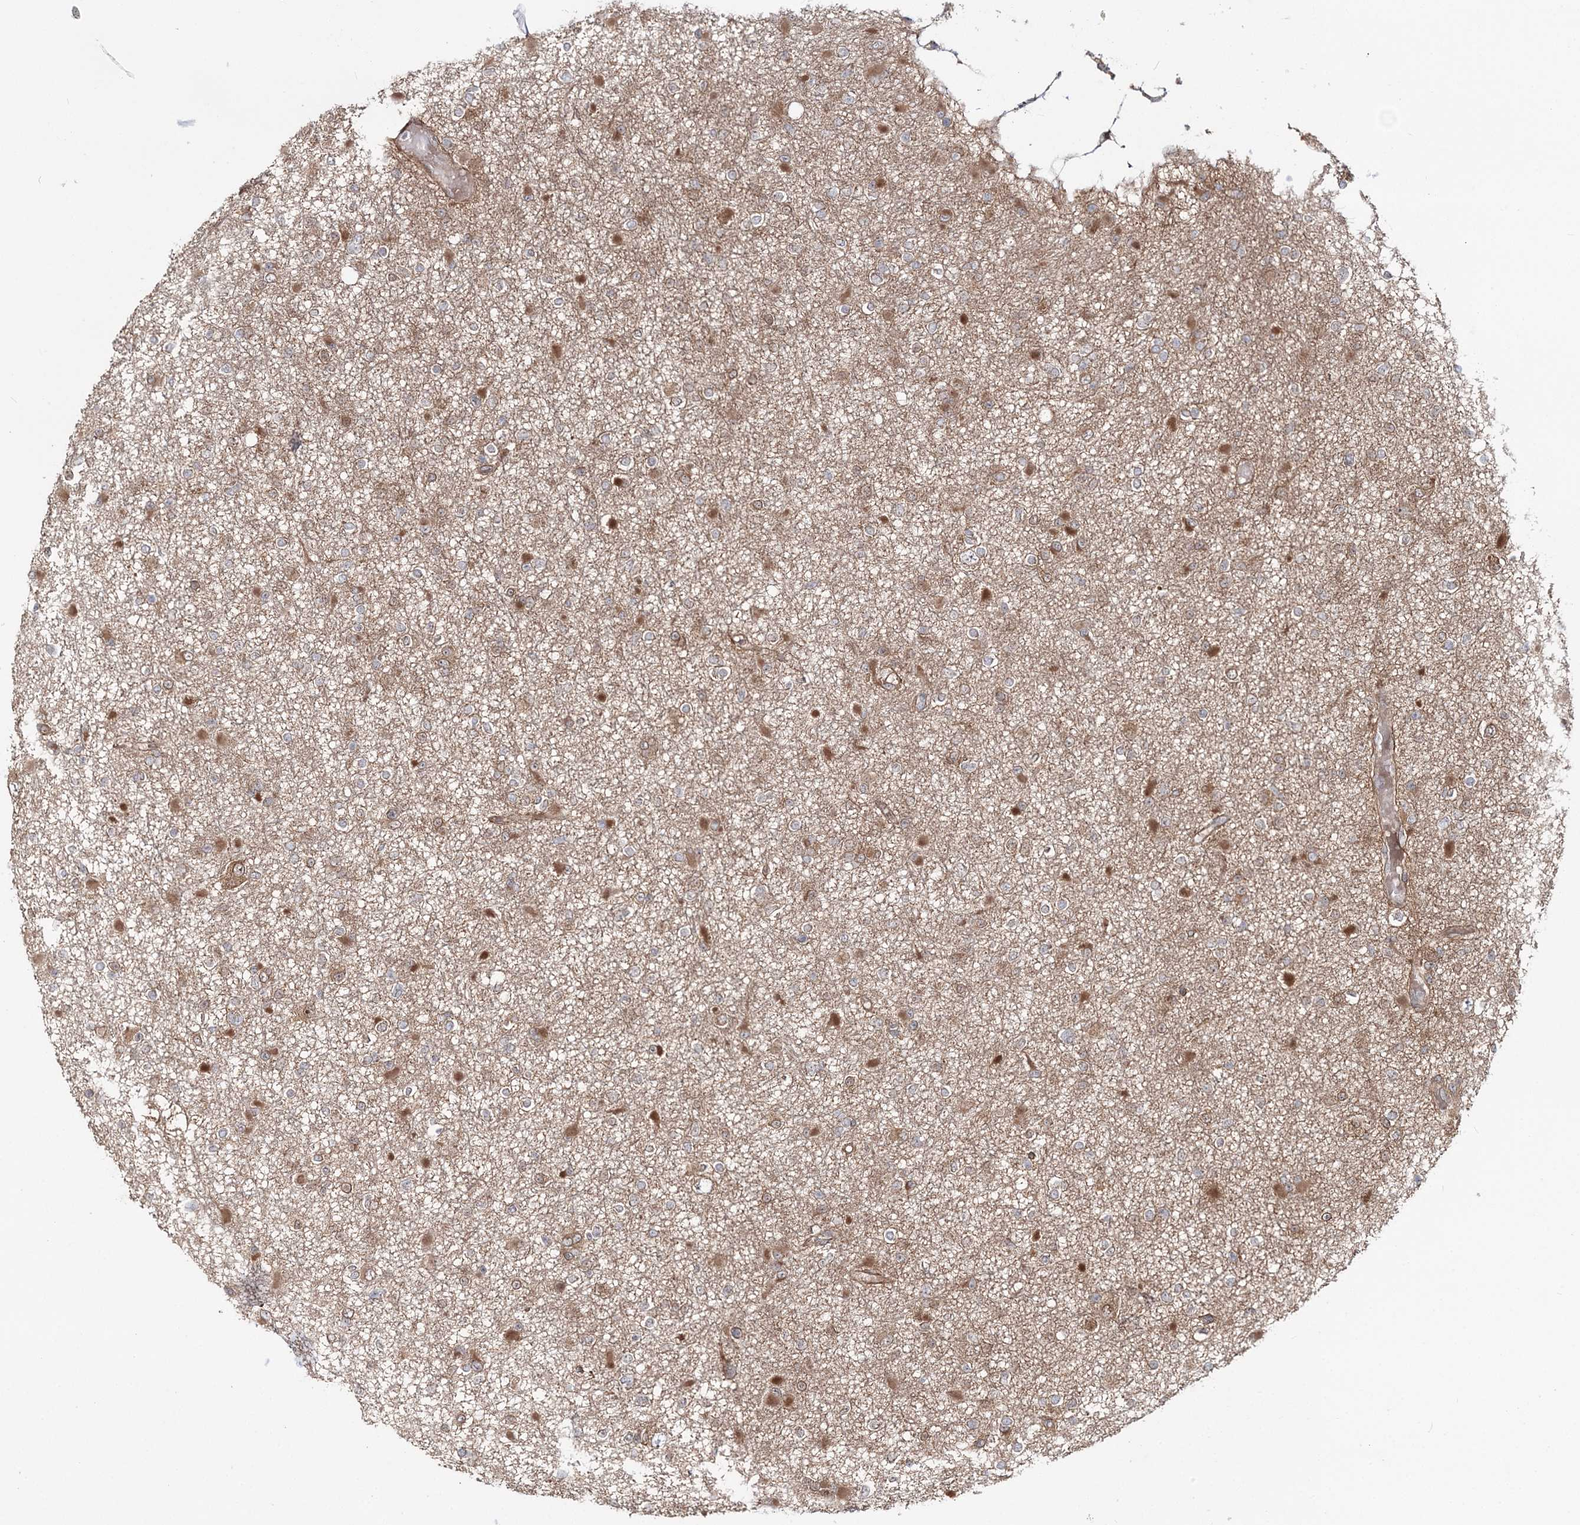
{"staining": {"intensity": "weak", "quantity": "<25%", "location": "cytoplasmic/membranous"}, "tissue": "glioma", "cell_type": "Tumor cells", "image_type": "cancer", "snomed": [{"axis": "morphology", "description": "Glioma, malignant, Low grade"}, {"axis": "topography", "description": "Brain"}], "caption": "A histopathology image of malignant low-grade glioma stained for a protein reveals no brown staining in tumor cells.", "gene": "MOCS2", "patient": {"sex": "female", "age": 22}}